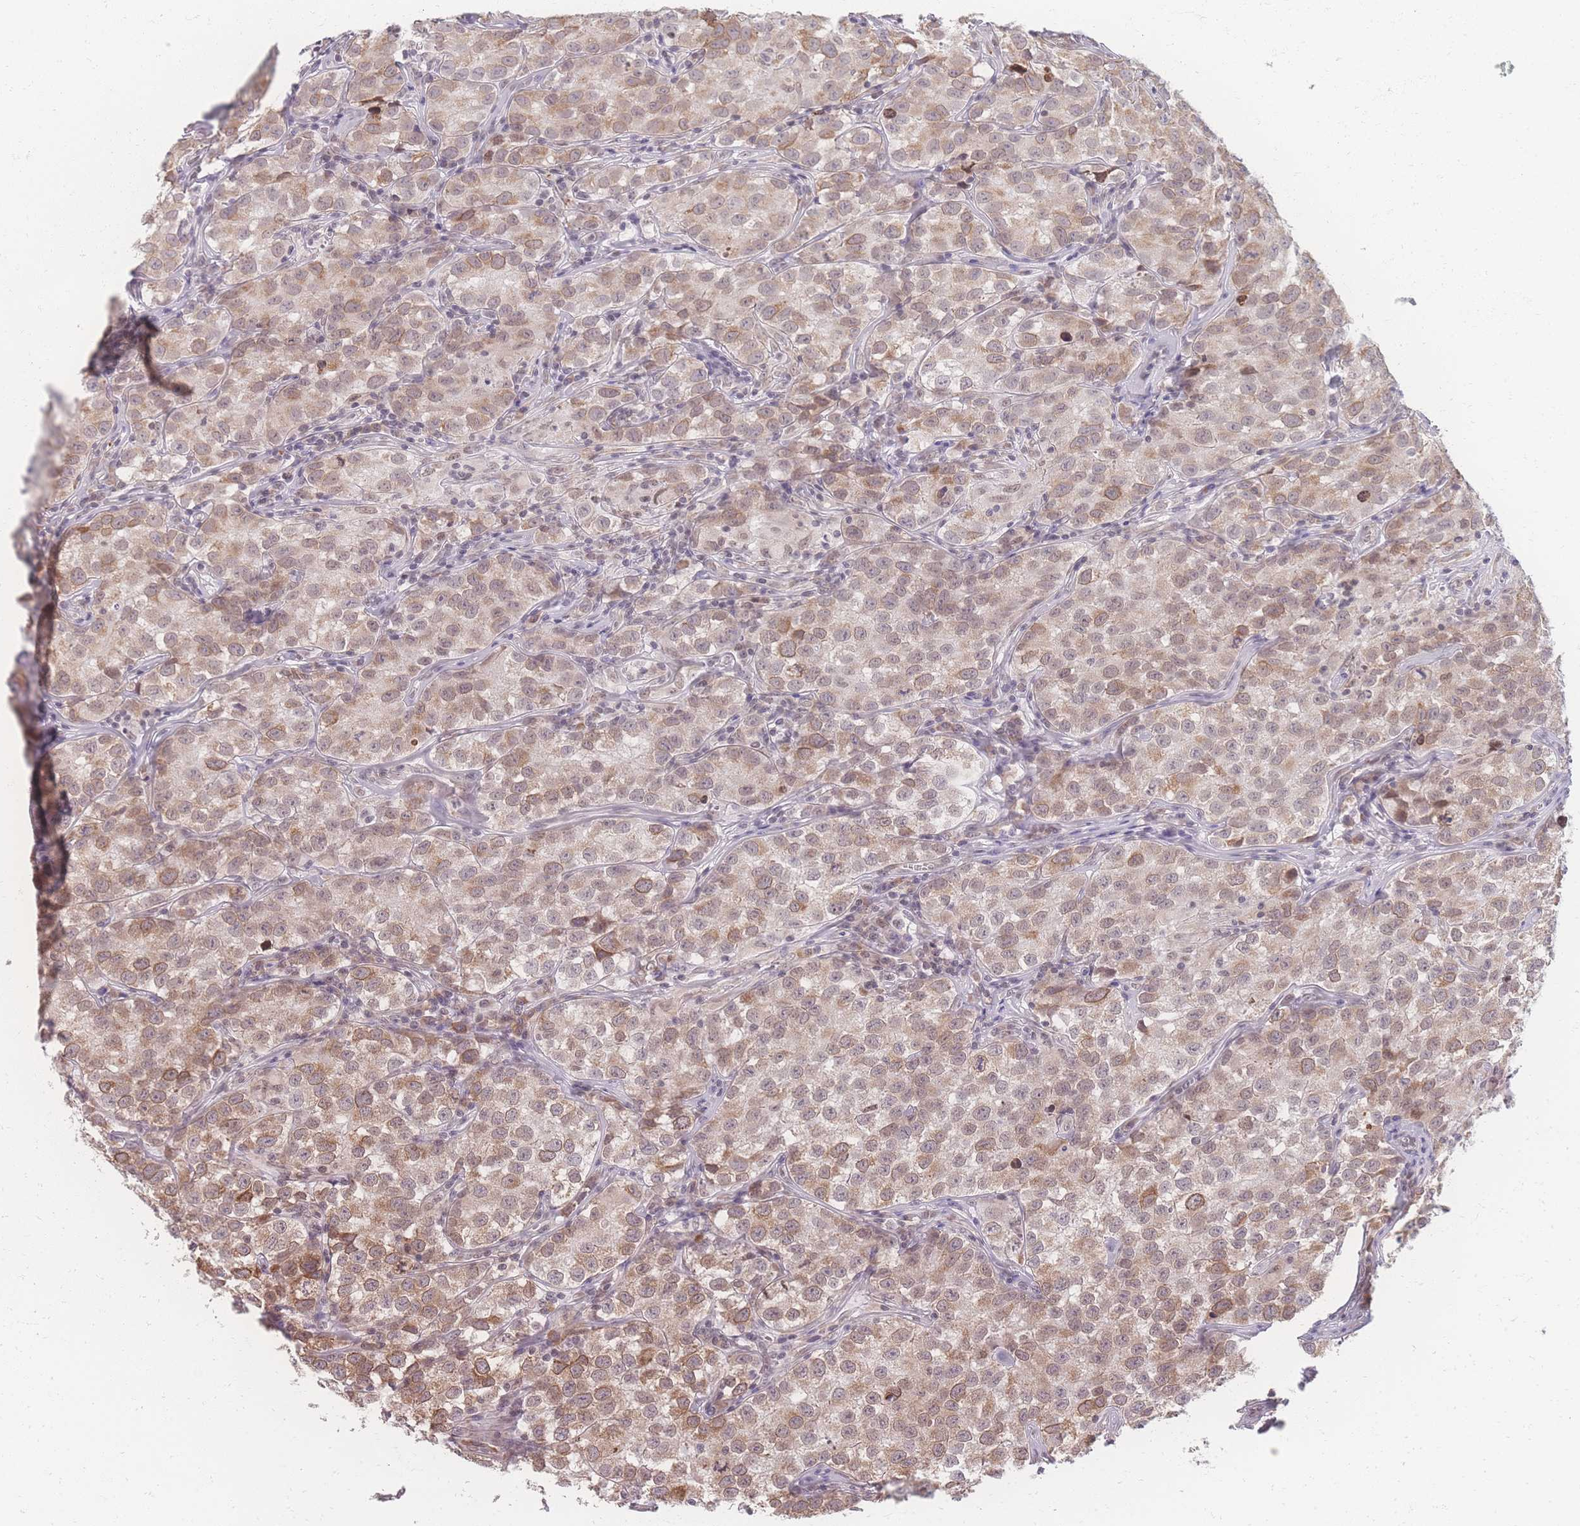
{"staining": {"intensity": "moderate", "quantity": "<25%", "location": "cytoplasmic/membranous"}, "tissue": "testis cancer", "cell_type": "Tumor cells", "image_type": "cancer", "snomed": [{"axis": "morphology", "description": "Seminoma, NOS"}, {"axis": "morphology", "description": "Carcinoma, Embryonal, NOS"}, {"axis": "topography", "description": "Testis"}], "caption": "A high-resolution photomicrograph shows immunohistochemistry staining of testis cancer (seminoma), which reveals moderate cytoplasmic/membranous staining in about <25% of tumor cells.", "gene": "ZC3H13", "patient": {"sex": "male", "age": 43}}